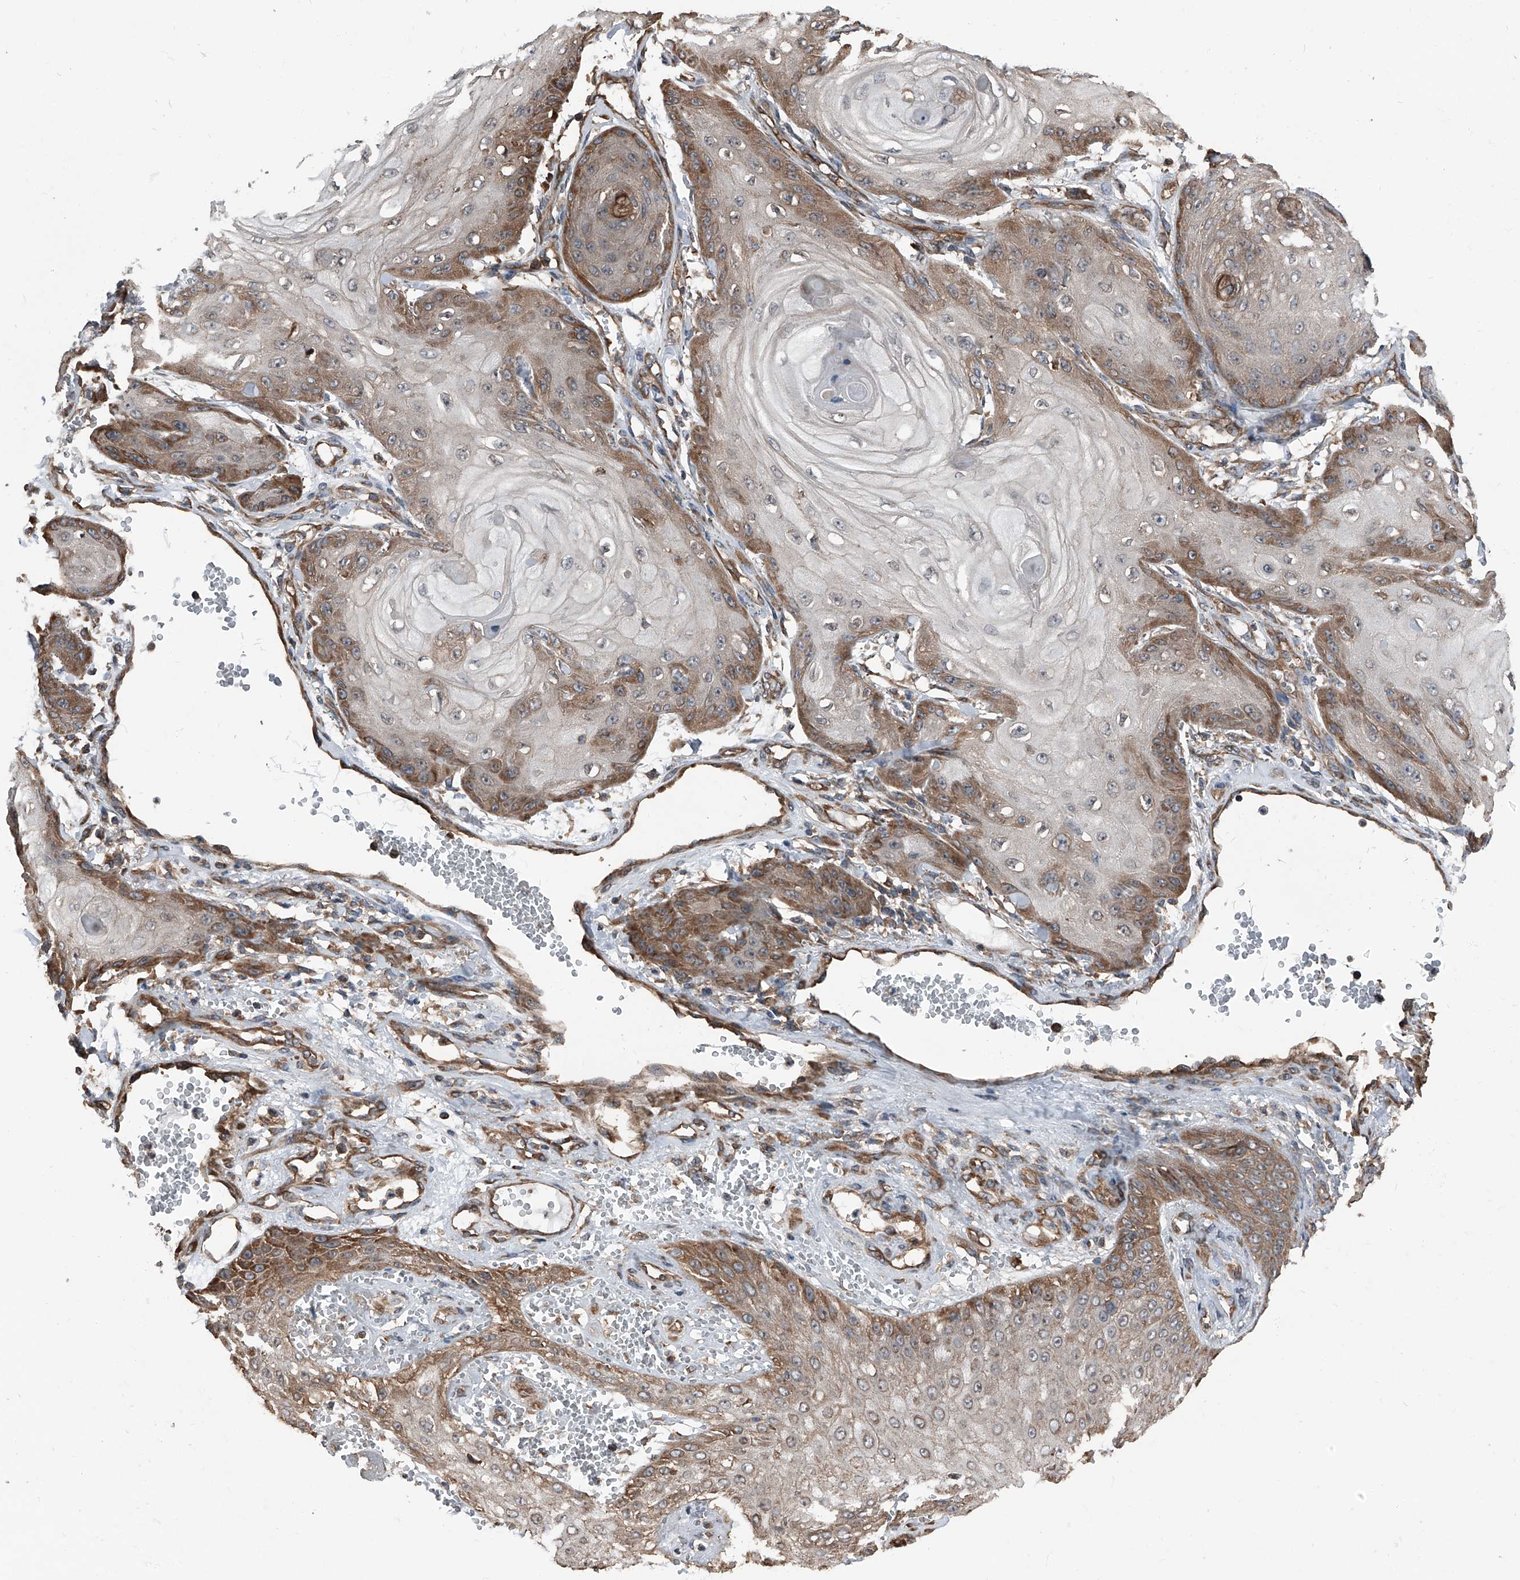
{"staining": {"intensity": "moderate", "quantity": "25%-75%", "location": "cytoplasmic/membranous"}, "tissue": "skin cancer", "cell_type": "Tumor cells", "image_type": "cancer", "snomed": [{"axis": "morphology", "description": "Squamous cell carcinoma, NOS"}, {"axis": "topography", "description": "Skin"}], "caption": "A medium amount of moderate cytoplasmic/membranous expression is appreciated in approximately 25%-75% of tumor cells in squamous cell carcinoma (skin) tissue.", "gene": "KCNJ2", "patient": {"sex": "male", "age": 74}}